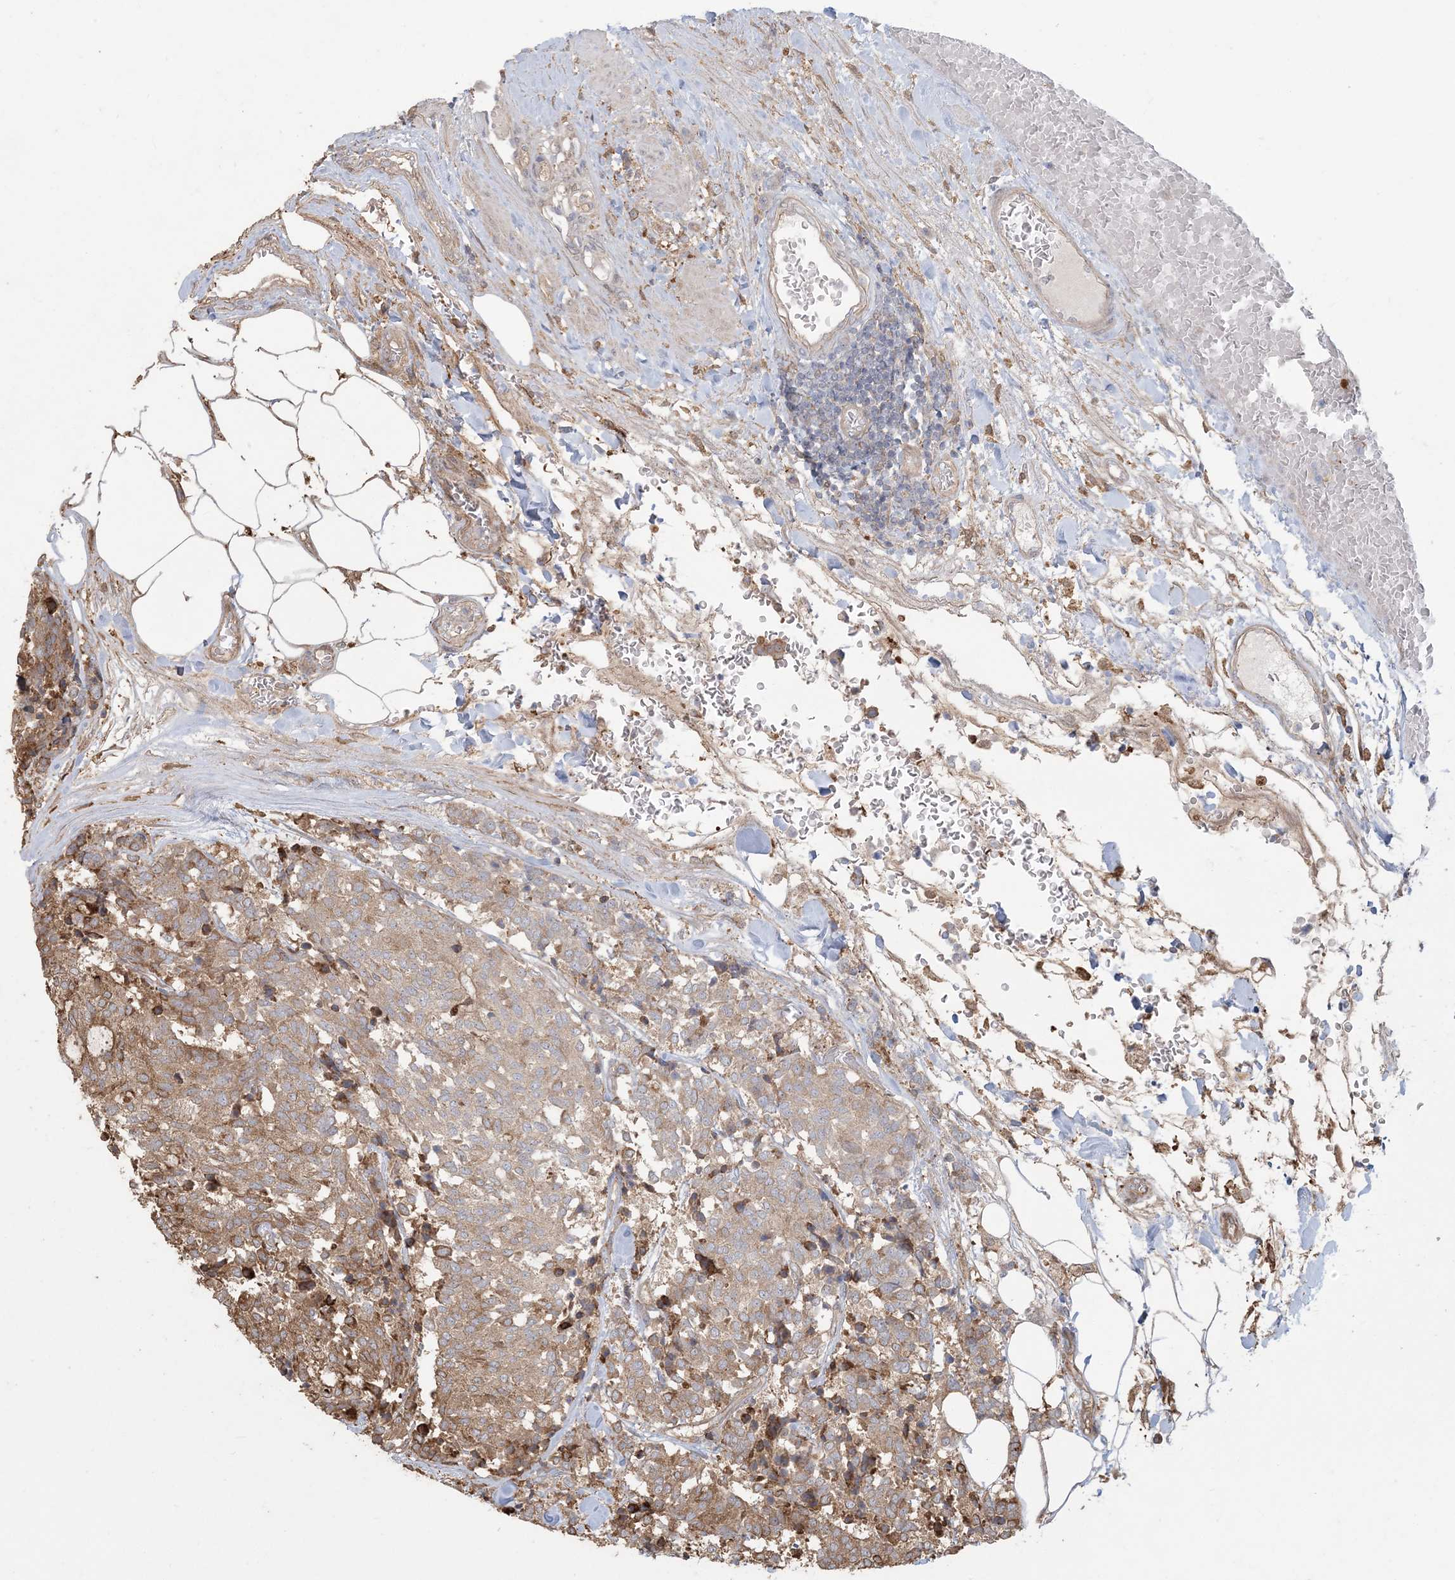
{"staining": {"intensity": "moderate", "quantity": "<25%", "location": "cytoplasmic/membranous"}, "tissue": "carcinoid", "cell_type": "Tumor cells", "image_type": "cancer", "snomed": [{"axis": "morphology", "description": "Carcinoid, malignant, NOS"}, {"axis": "topography", "description": "Pancreas"}], "caption": "Protein expression analysis of human carcinoid reveals moderate cytoplasmic/membranous expression in about <25% of tumor cells. Using DAB (brown) and hematoxylin (blue) stains, captured at high magnification using brightfield microscopy.", "gene": "HNMT", "patient": {"sex": "female", "age": 54}}